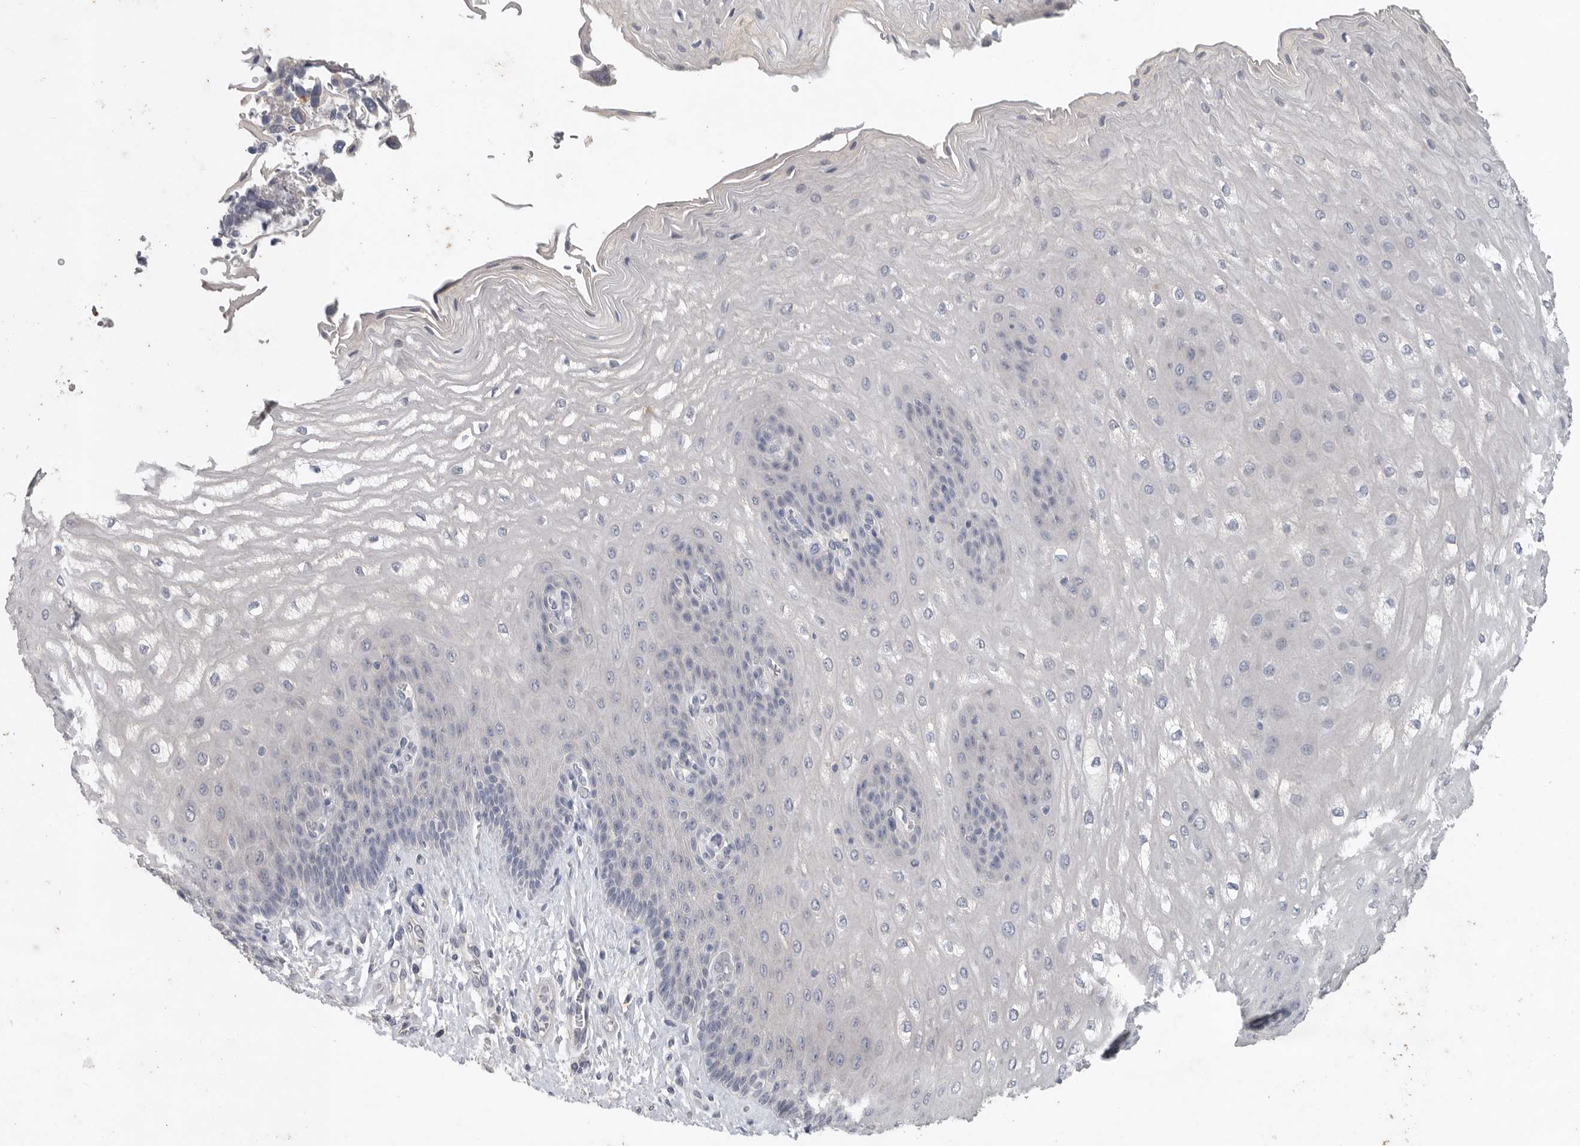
{"staining": {"intensity": "negative", "quantity": "none", "location": "none"}, "tissue": "esophagus", "cell_type": "Squamous epithelial cells", "image_type": "normal", "snomed": [{"axis": "morphology", "description": "Normal tissue, NOS"}, {"axis": "topography", "description": "Esophagus"}], "caption": "Immunohistochemistry of normal human esophagus reveals no expression in squamous epithelial cells.", "gene": "REG4", "patient": {"sex": "male", "age": 54}}